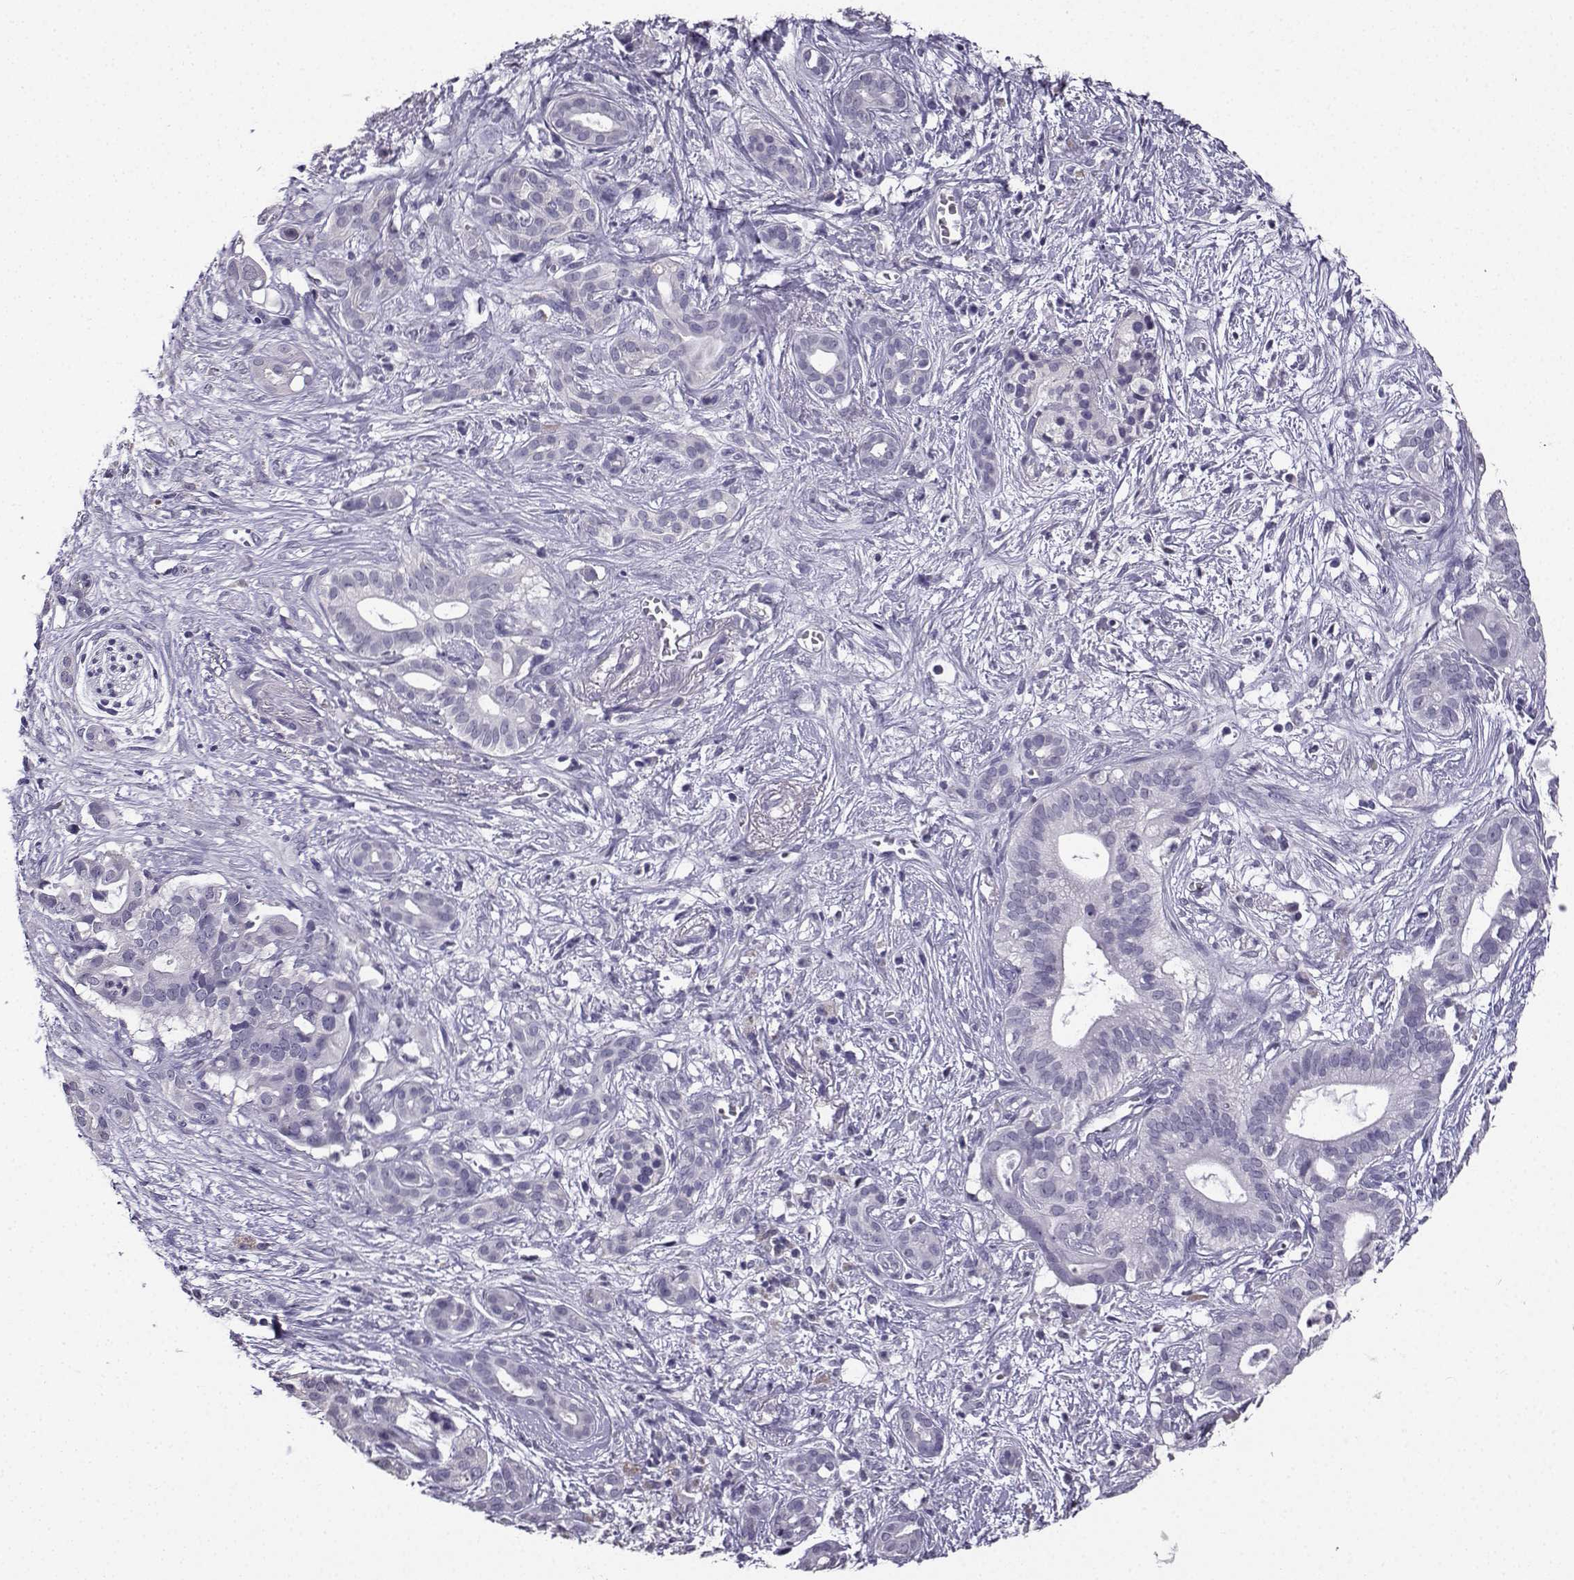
{"staining": {"intensity": "negative", "quantity": "none", "location": "none"}, "tissue": "pancreatic cancer", "cell_type": "Tumor cells", "image_type": "cancer", "snomed": [{"axis": "morphology", "description": "Adenocarcinoma, NOS"}, {"axis": "topography", "description": "Pancreas"}], "caption": "Pancreatic cancer (adenocarcinoma) stained for a protein using immunohistochemistry displays no staining tumor cells.", "gene": "SPAG11B", "patient": {"sex": "male", "age": 61}}